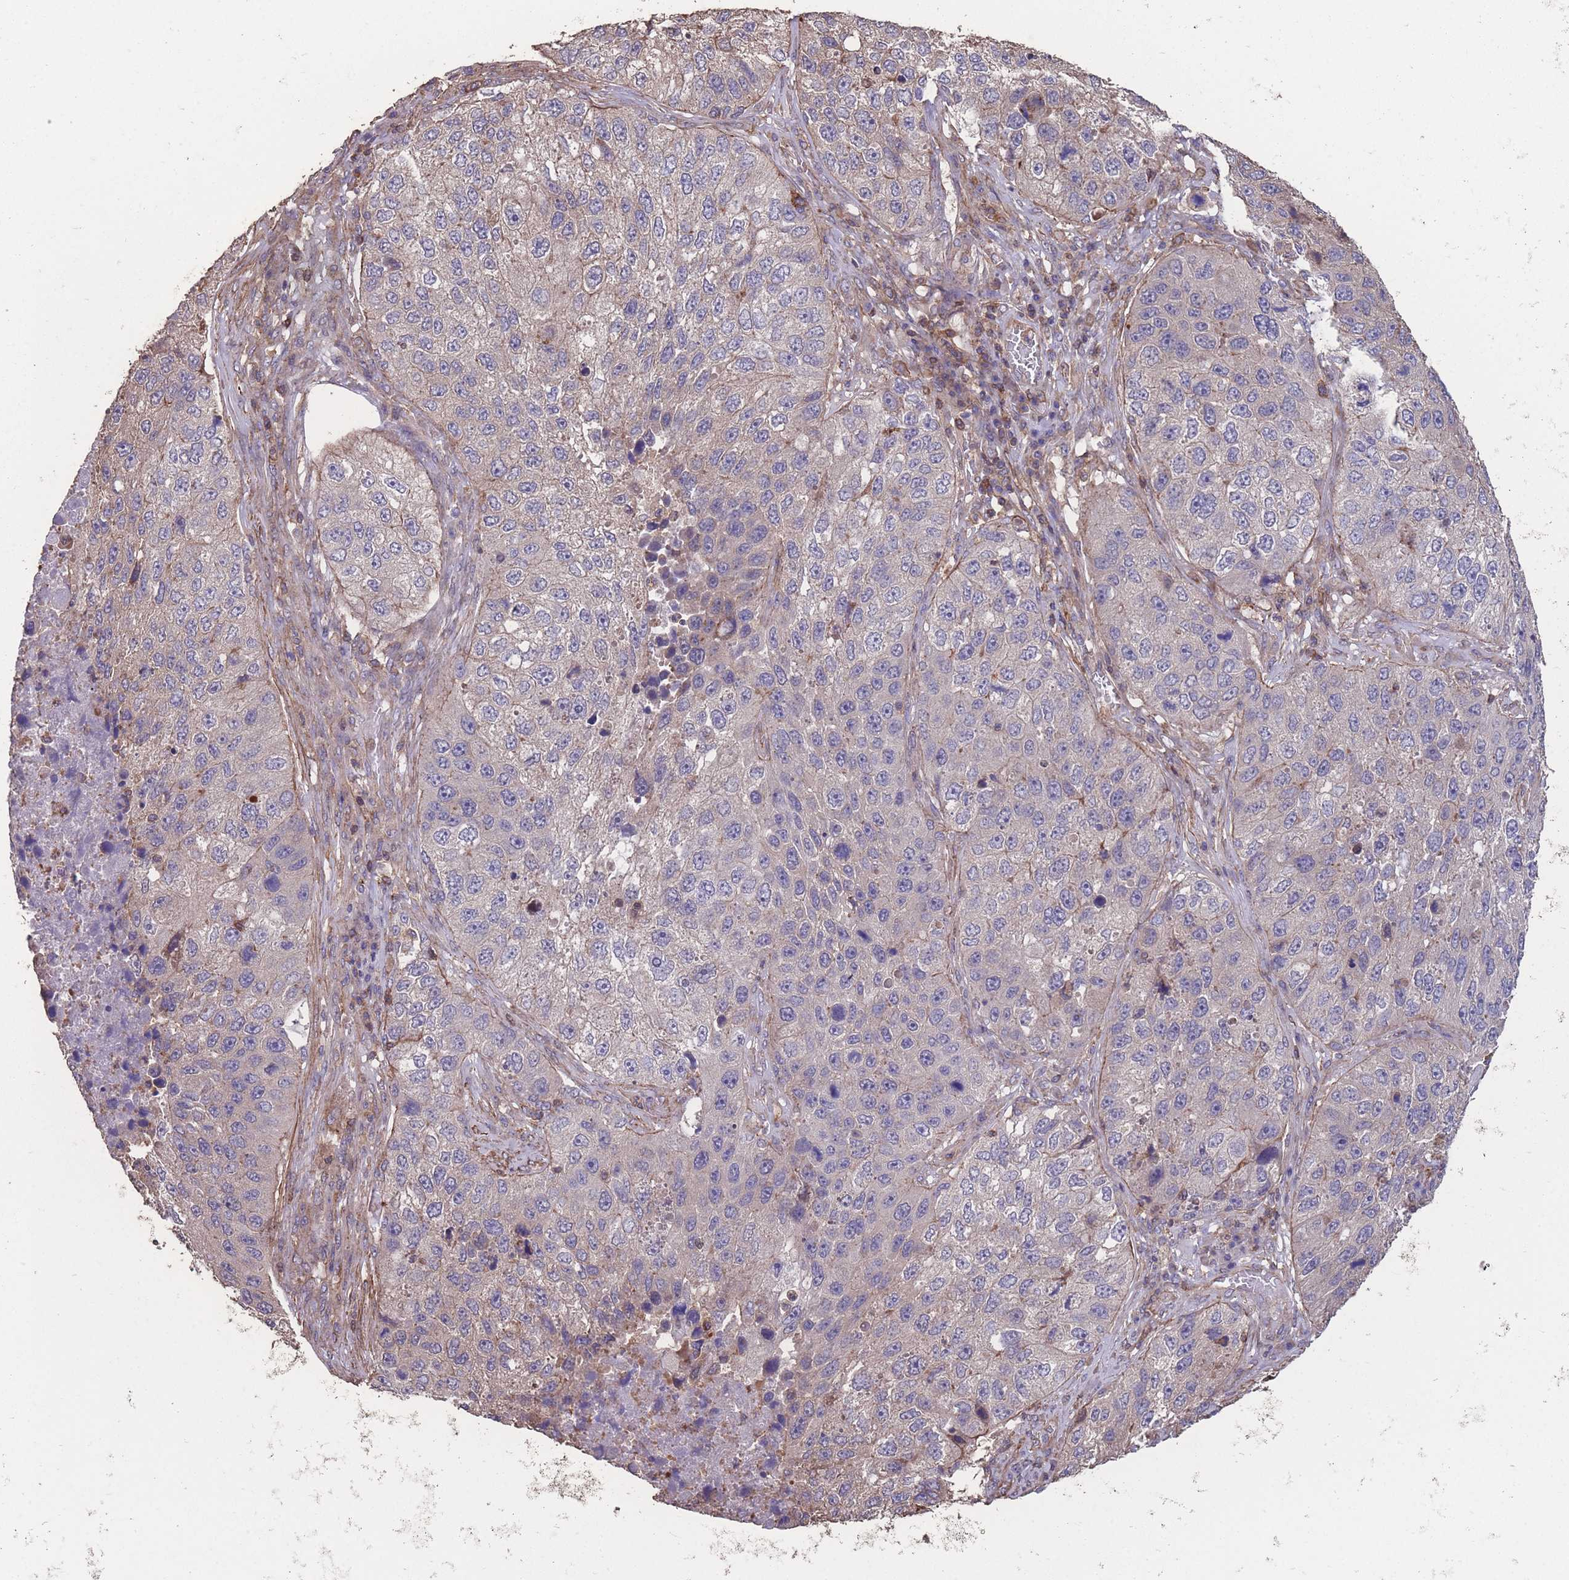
{"staining": {"intensity": "negative", "quantity": "none", "location": "none"}, "tissue": "lung cancer", "cell_type": "Tumor cells", "image_type": "cancer", "snomed": [{"axis": "morphology", "description": "Squamous cell carcinoma, NOS"}, {"axis": "topography", "description": "Lung"}], "caption": "An IHC micrograph of squamous cell carcinoma (lung) is shown. There is no staining in tumor cells of squamous cell carcinoma (lung).", "gene": "NUDT21", "patient": {"sex": "male", "age": 61}}